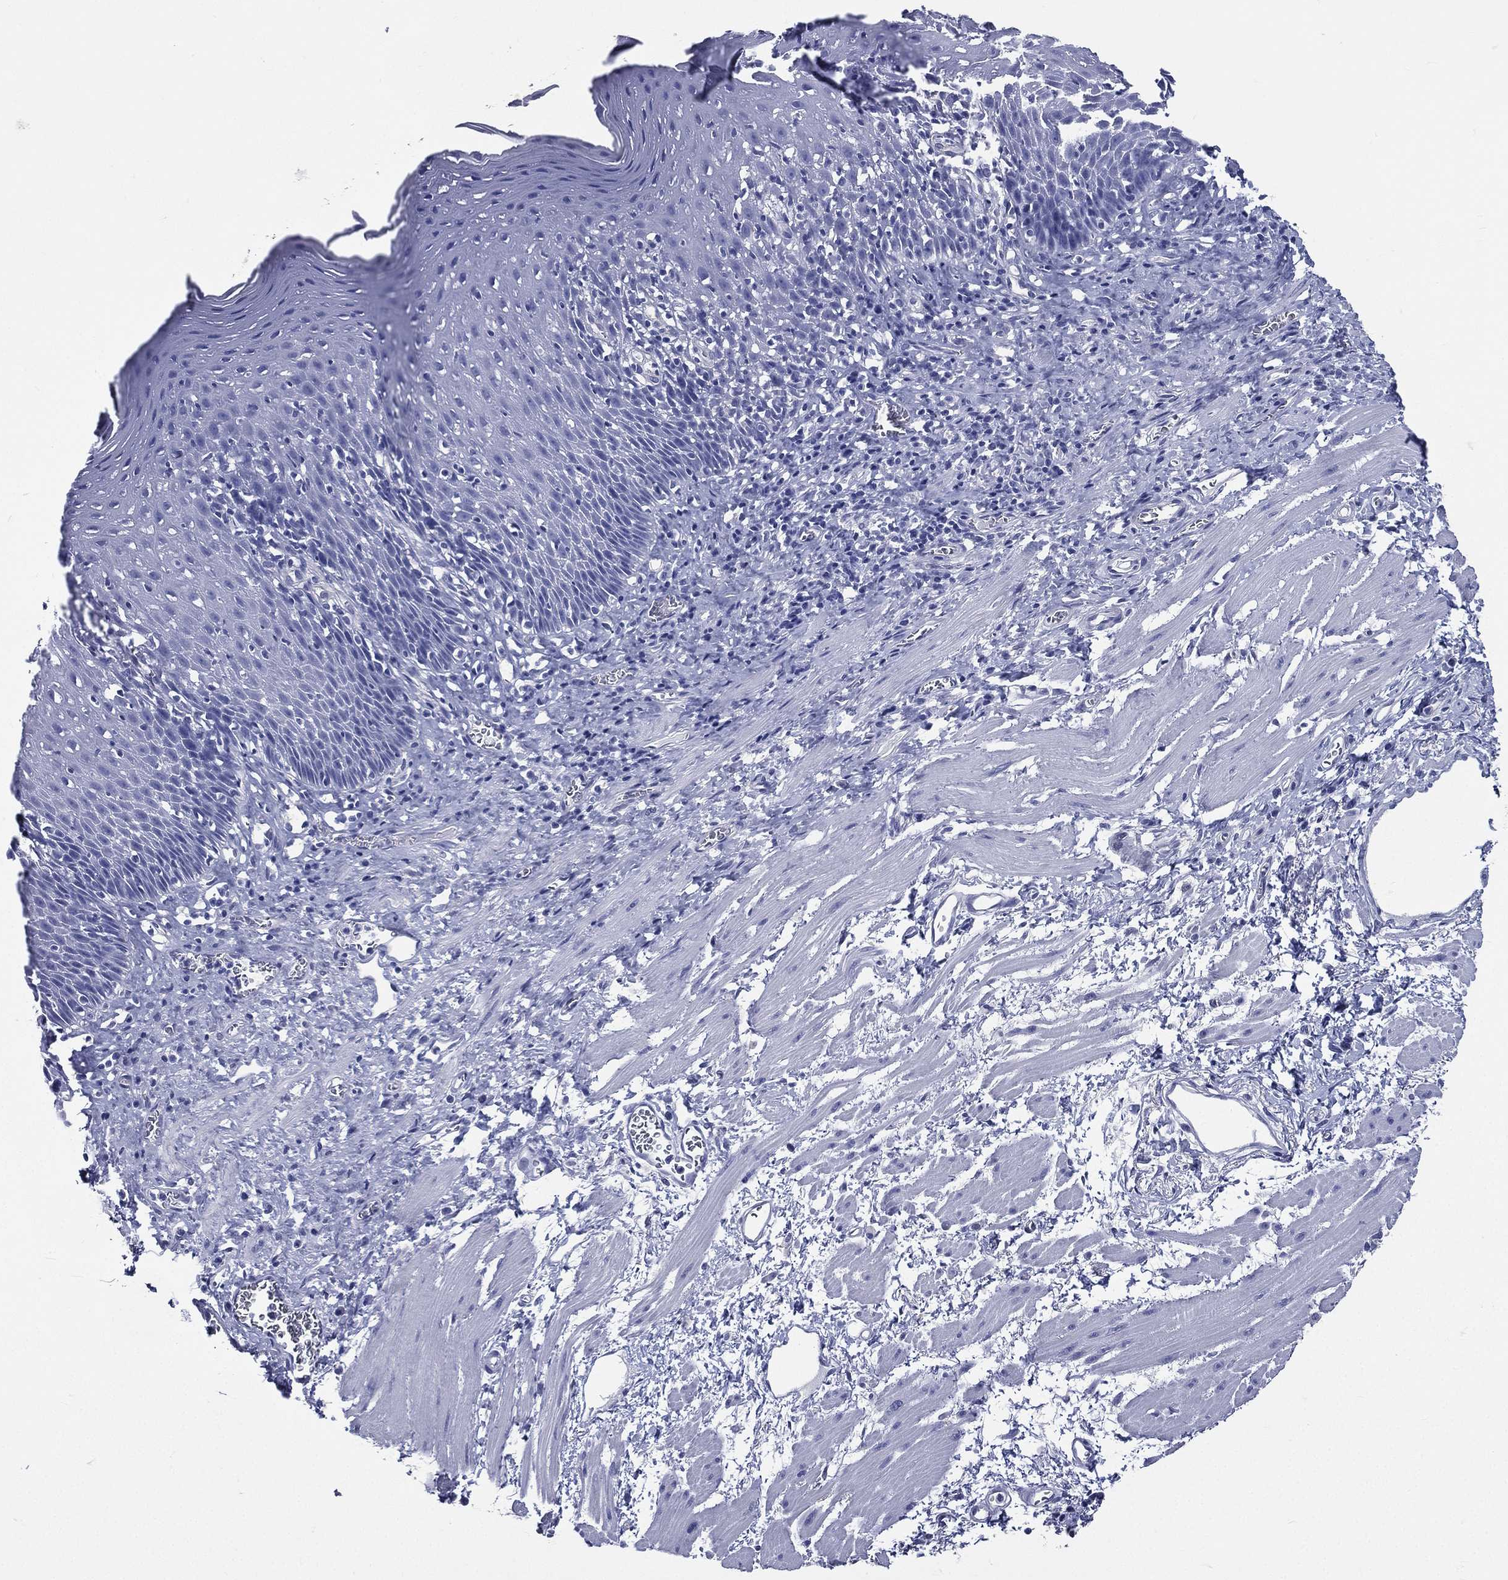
{"staining": {"intensity": "negative", "quantity": "none", "location": "none"}, "tissue": "esophagus", "cell_type": "Squamous epithelial cells", "image_type": "normal", "snomed": [{"axis": "morphology", "description": "Normal tissue, NOS"}, {"axis": "morphology", "description": "Adenocarcinoma, NOS"}, {"axis": "topography", "description": "Esophagus"}, {"axis": "topography", "description": "Stomach, upper"}], "caption": "Human esophagus stained for a protein using IHC shows no expression in squamous epithelial cells.", "gene": "DPYS", "patient": {"sex": "male", "age": 74}}